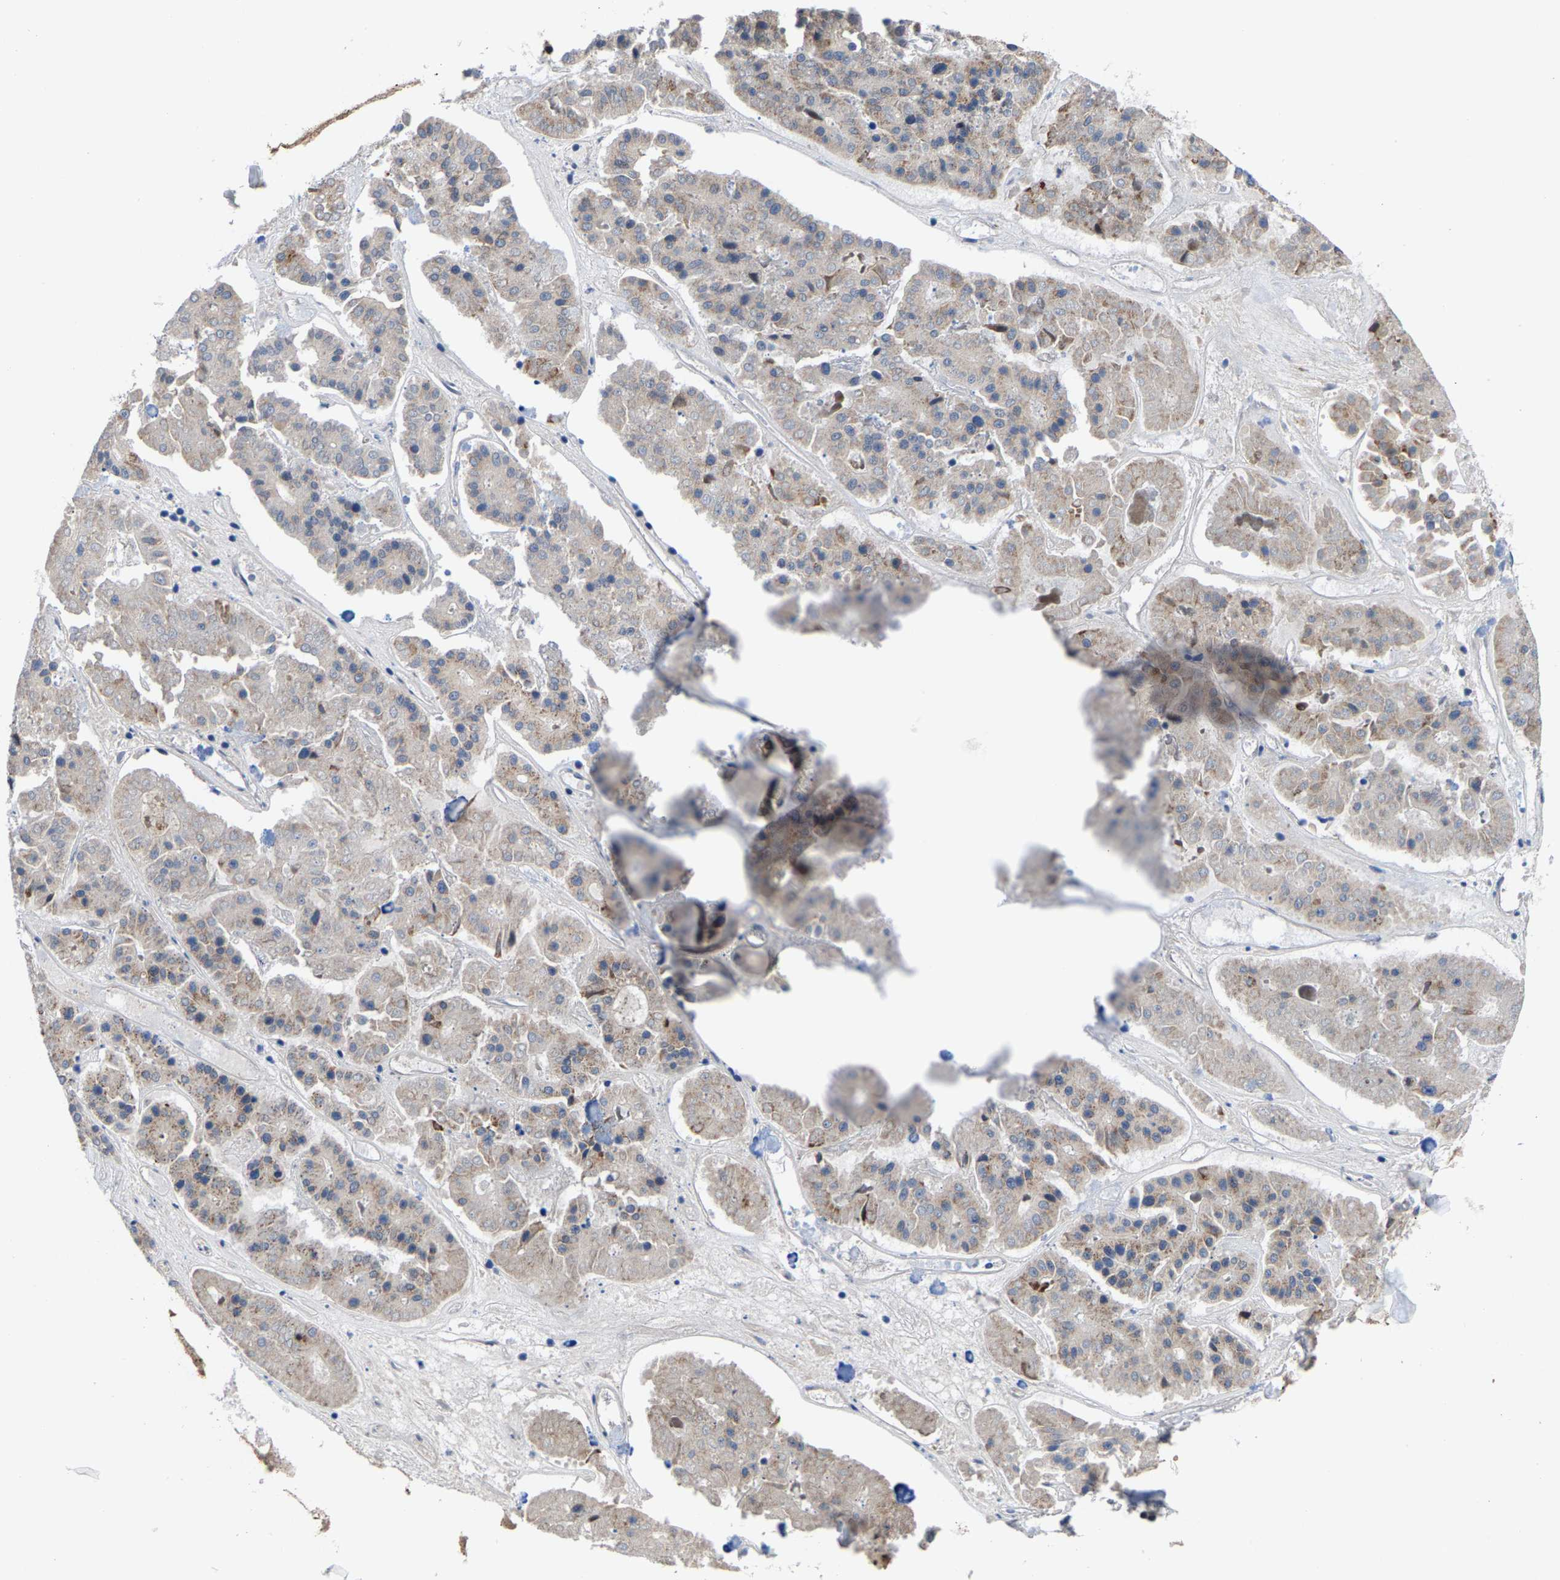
{"staining": {"intensity": "weak", "quantity": "<25%", "location": "cytoplasmic/membranous"}, "tissue": "pancreatic cancer", "cell_type": "Tumor cells", "image_type": "cancer", "snomed": [{"axis": "morphology", "description": "Adenocarcinoma, NOS"}, {"axis": "topography", "description": "Pancreas"}], "caption": "DAB (3,3'-diaminobenzidine) immunohistochemical staining of adenocarcinoma (pancreatic) reveals no significant expression in tumor cells.", "gene": "TDRKH", "patient": {"sex": "male", "age": 50}}